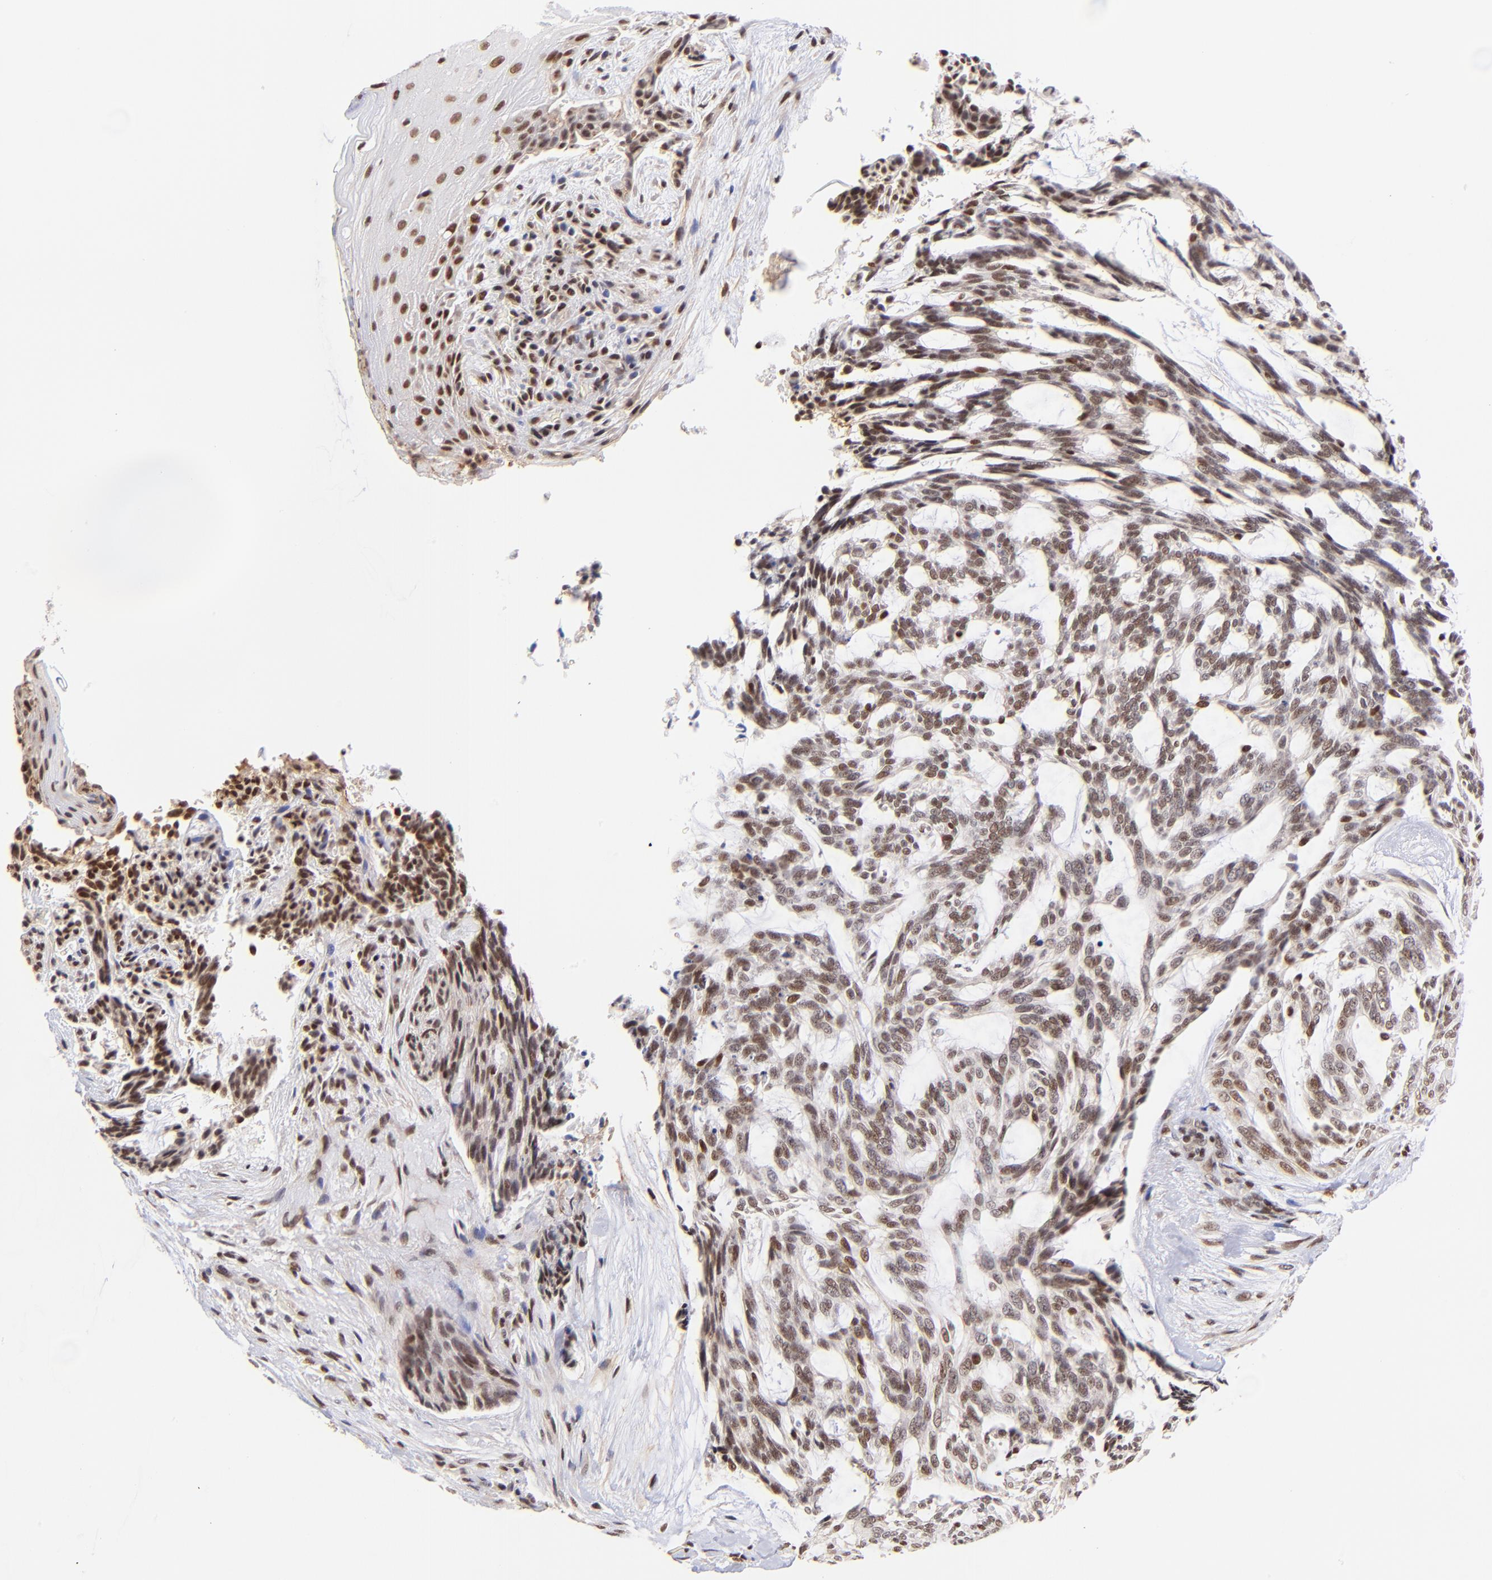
{"staining": {"intensity": "moderate", "quantity": ">75%", "location": "nuclear"}, "tissue": "skin cancer", "cell_type": "Tumor cells", "image_type": "cancer", "snomed": [{"axis": "morphology", "description": "Normal tissue, NOS"}, {"axis": "morphology", "description": "Basal cell carcinoma"}, {"axis": "topography", "description": "Skin"}], "caption": "Basal cell carcinoma (skin) was stained to show a protein in brown. There is medium levels of moderate nuclear expression in about >75% of tumor cells.", "gene": "MIDEAS", "patient": {"sex": "female", "age": 71}}